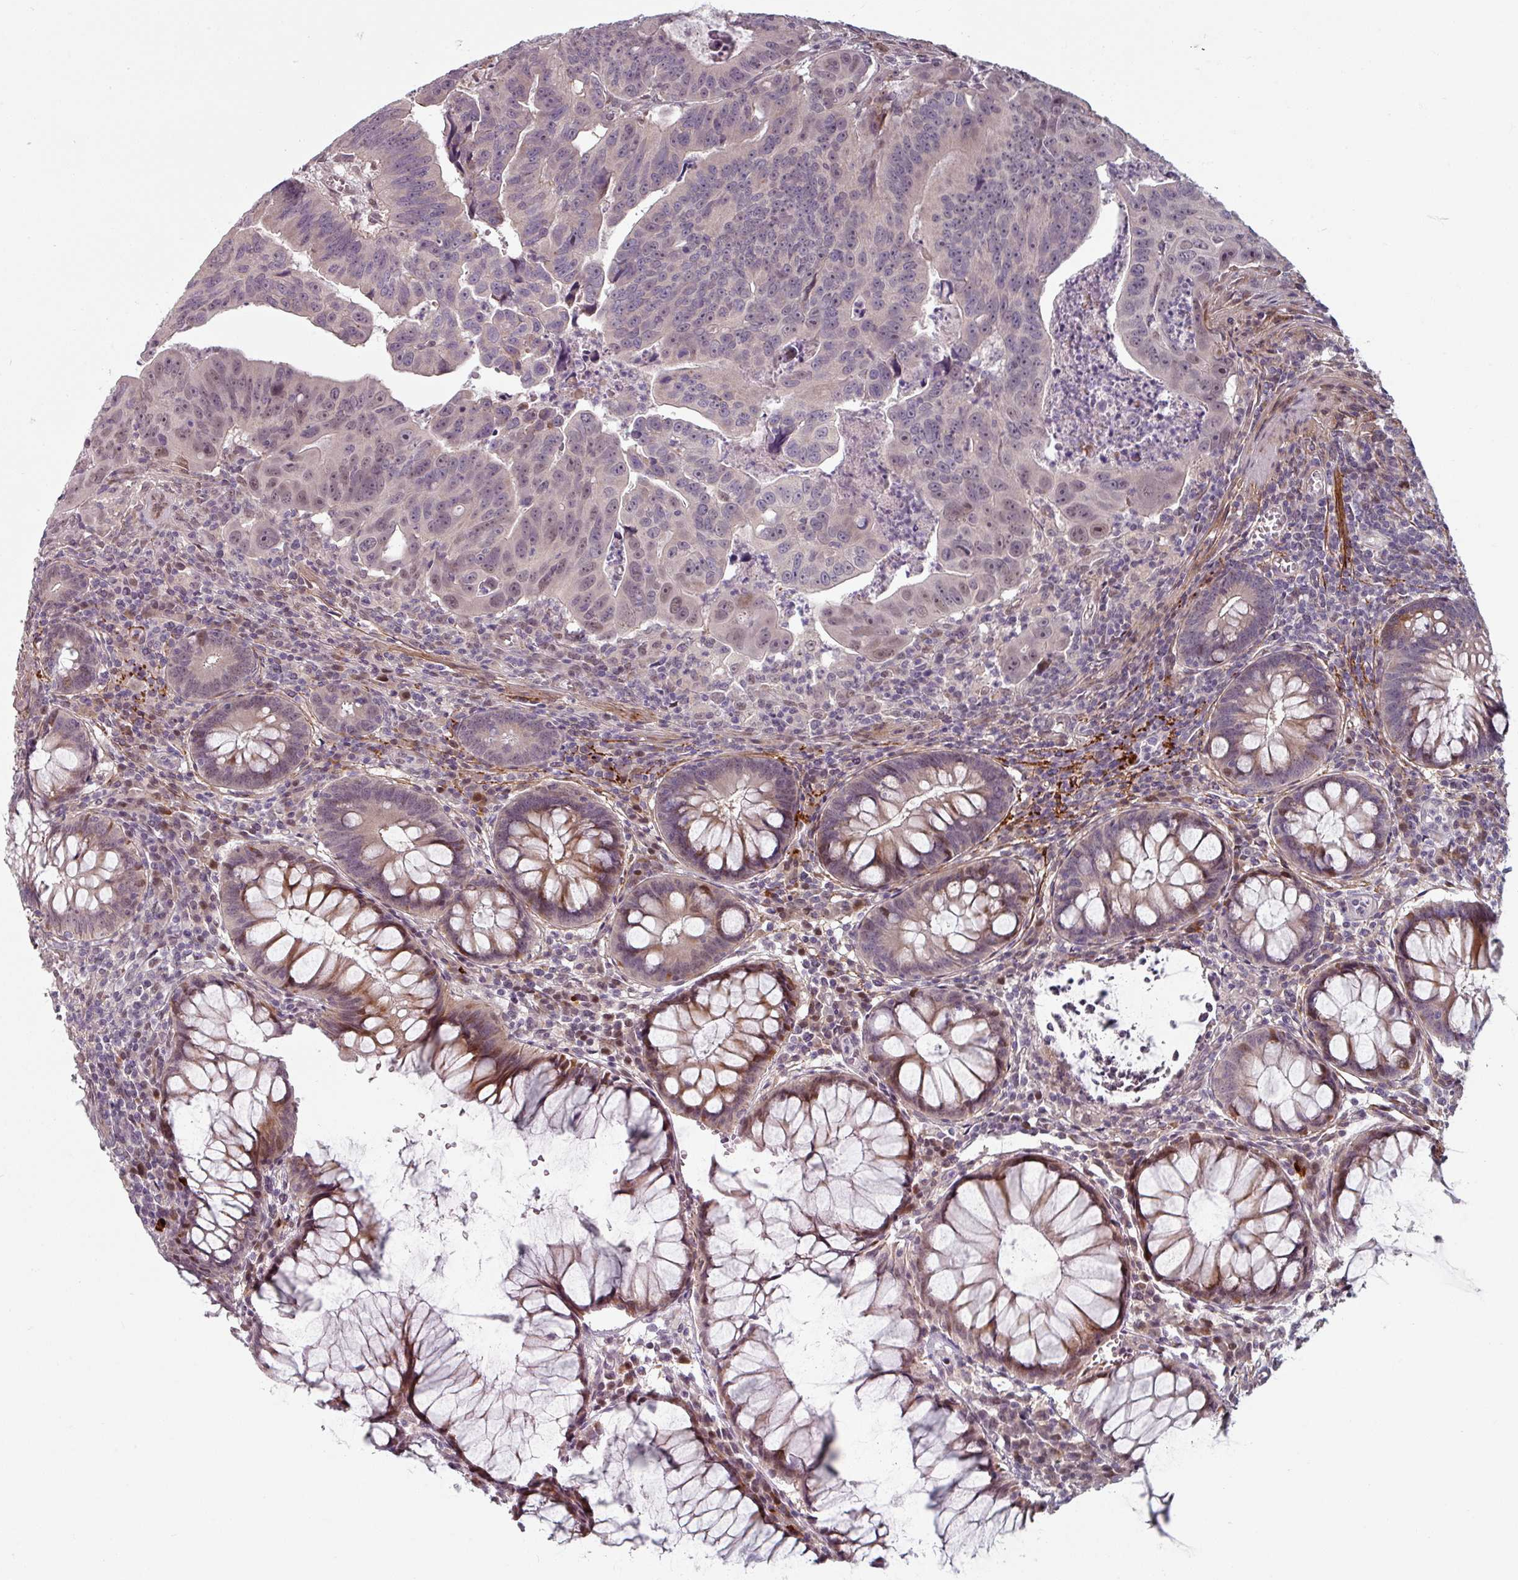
{"staining": {"intensity": "negative", "quantity": "none", "location": "none"}, "tissue": "colorectal cancer", "cell_type": "Tumor cells", "image_type": "cancer", "snomed": [{"axis": "morphology", "description": "Adenocarcinoma, NOS"}, {"axis": "topography", "description": "Rectum"}], "caption": "This is a micrograph of immunohistochemistry staining of colorectal cancer (adenocarcinoma), which shows no positivity in tumor cells. (IHC, brightfield microscopy, high magnification).", "gene": "CYB5RL", "patient": {"sex": "male", "age": 69}}